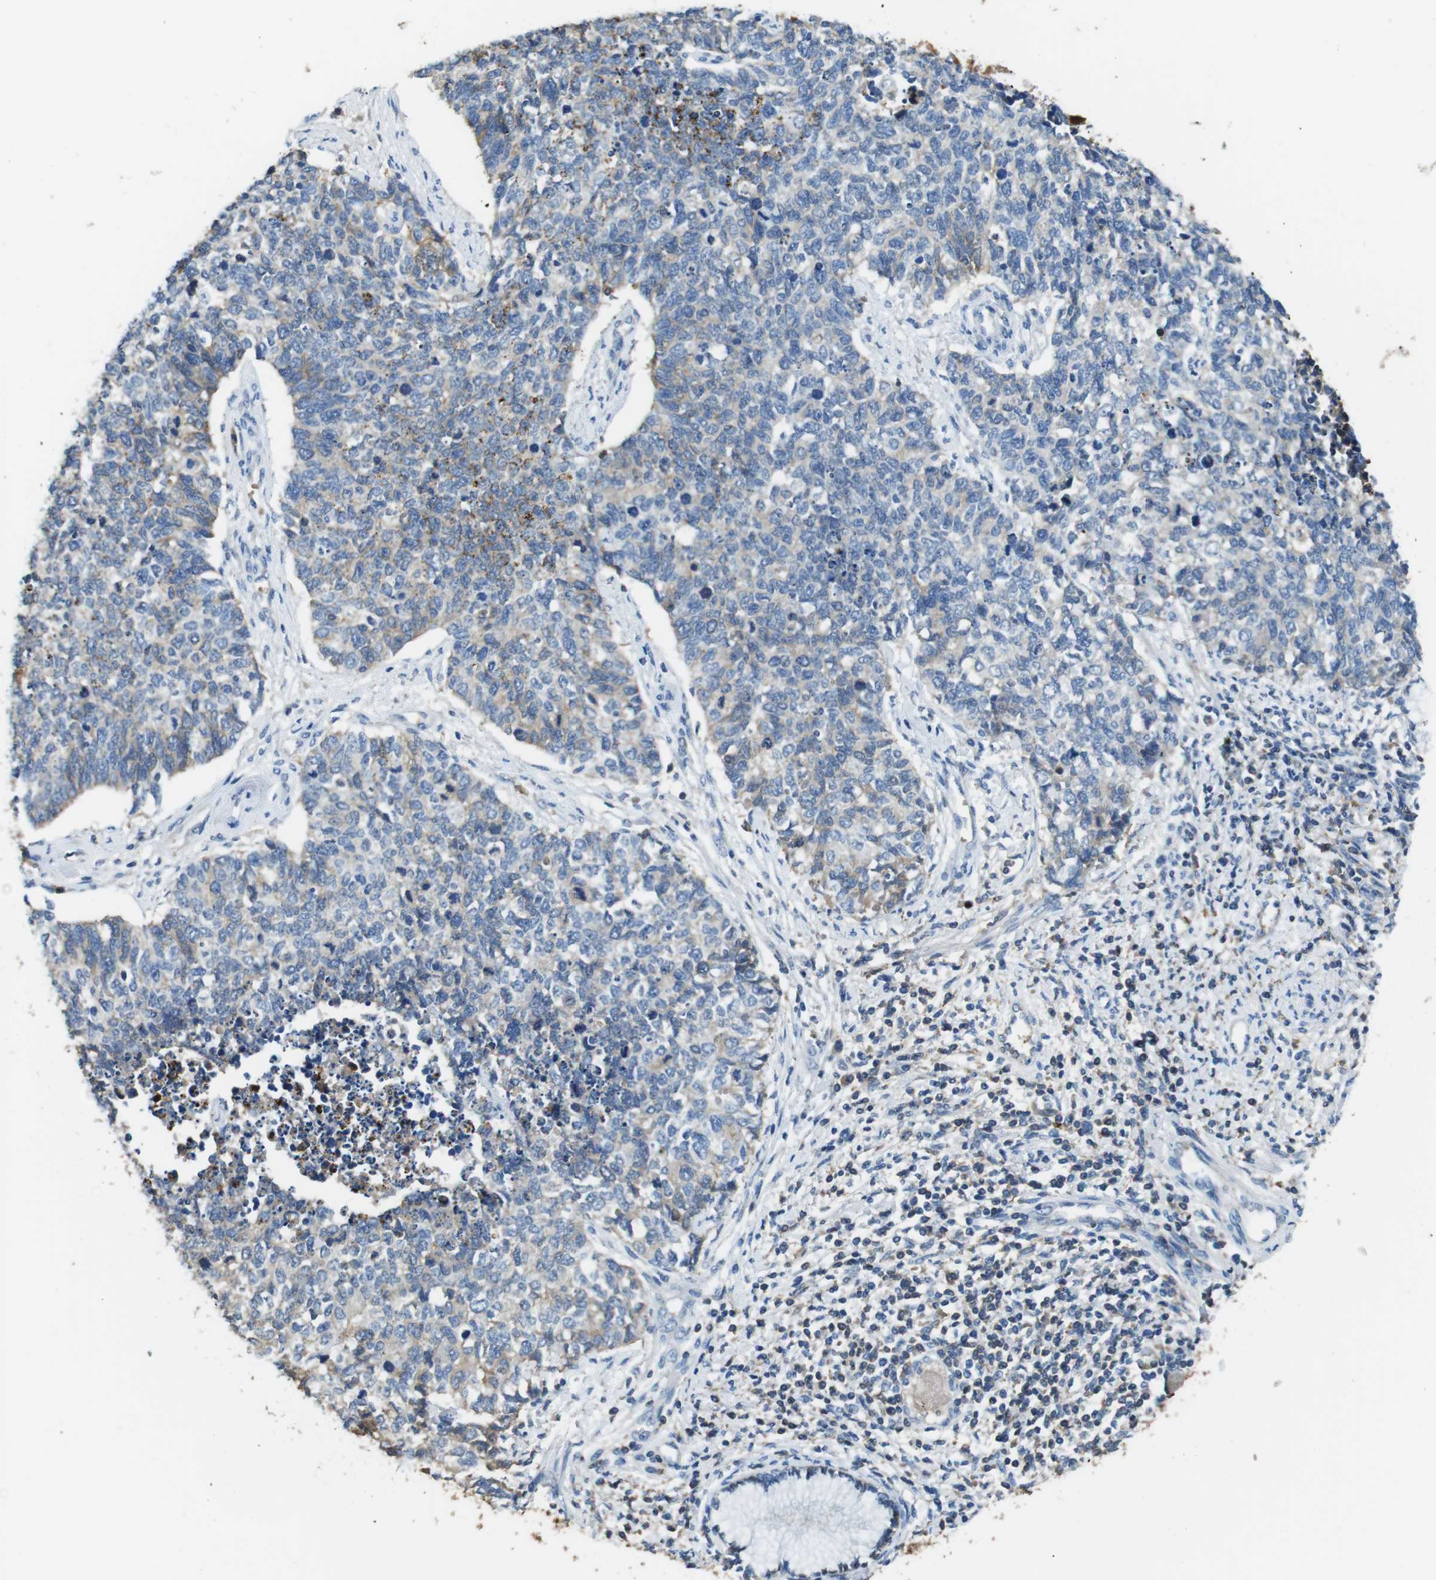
{"staining": {"intensity": "weak", "quantity": "<25%", "location": "cytoplasmic/membranous"}, "tissue": "cervical cancer", "cell_type": "Tumor cells", "image_type": "cancer", "snomed": [{"axis": "morphology", "description": "Squamous cell carcinoma, NOS"}, {"axis": "topography", "description": "Cervix"}], "caption": "The micrograph reveals no staining of tumor cells in cervical cancer (squamous cell carcinoma).", "gene": "TMPRSS15", "patient": {"sex": "female", "age": 63}}